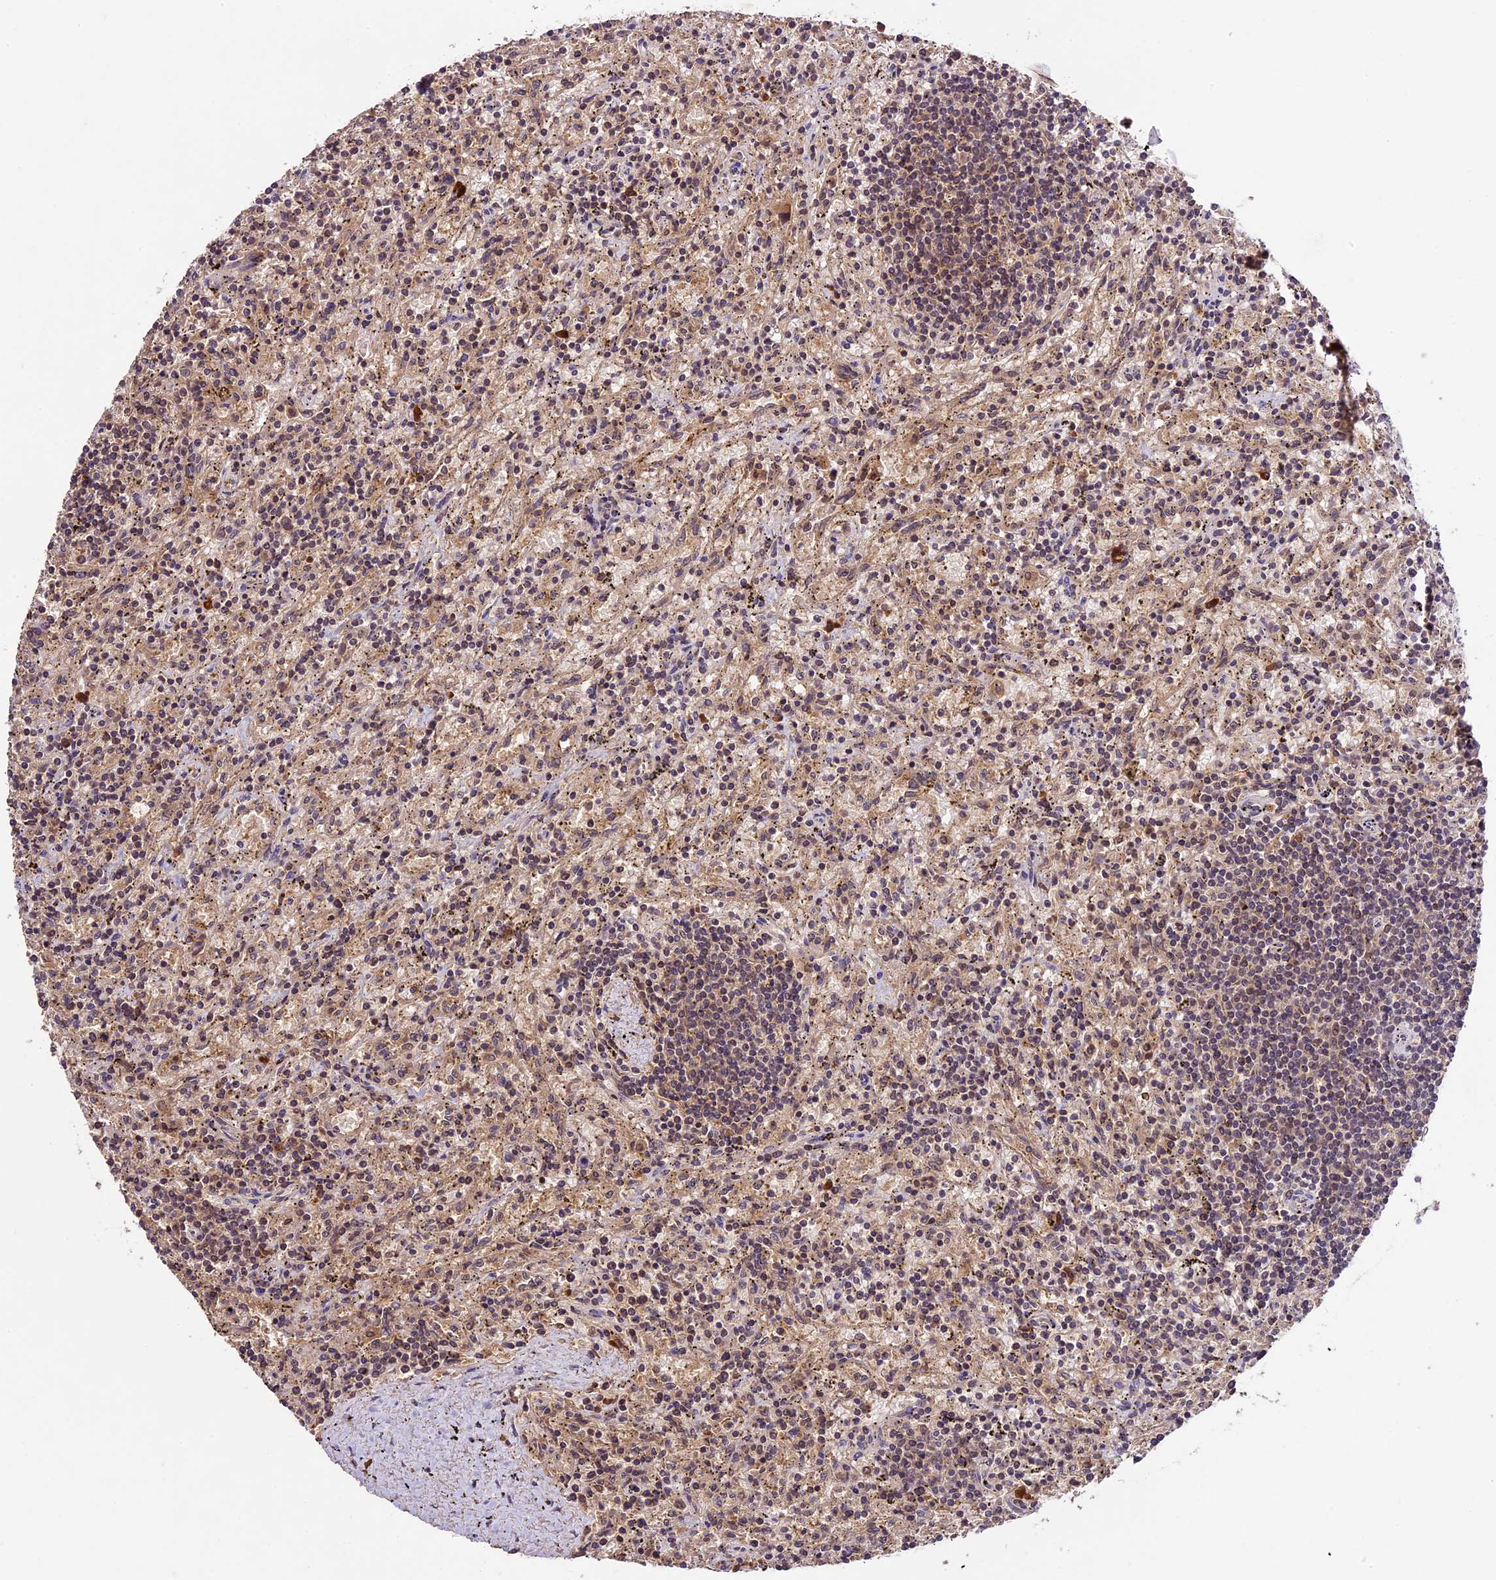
{"staining": {"intensity": "weak", "quantity": "25%-75%", "location": "nuclear"}, "tissue": "lymphoma", "cell_type": "Tumor cells", "image_type": "cancer", "snomed": [{"axis": "morphology", "description": "Malignant lymphoma, non-Hodgkin's type, Low grade"}, {"axis": "topography", "description": "Spleen"}], "caption": "Immunohistochemistry (IHC) image of malignant lymphoma, non-Hodgkin's type (low-grade) stained for a protein (brown), which demonstrates low levels of weak nuclear positivity in approximately 25%-75% of tumor cells.", "gene": "ATP10A", "patient": {"sex": "male", "age": 76}}